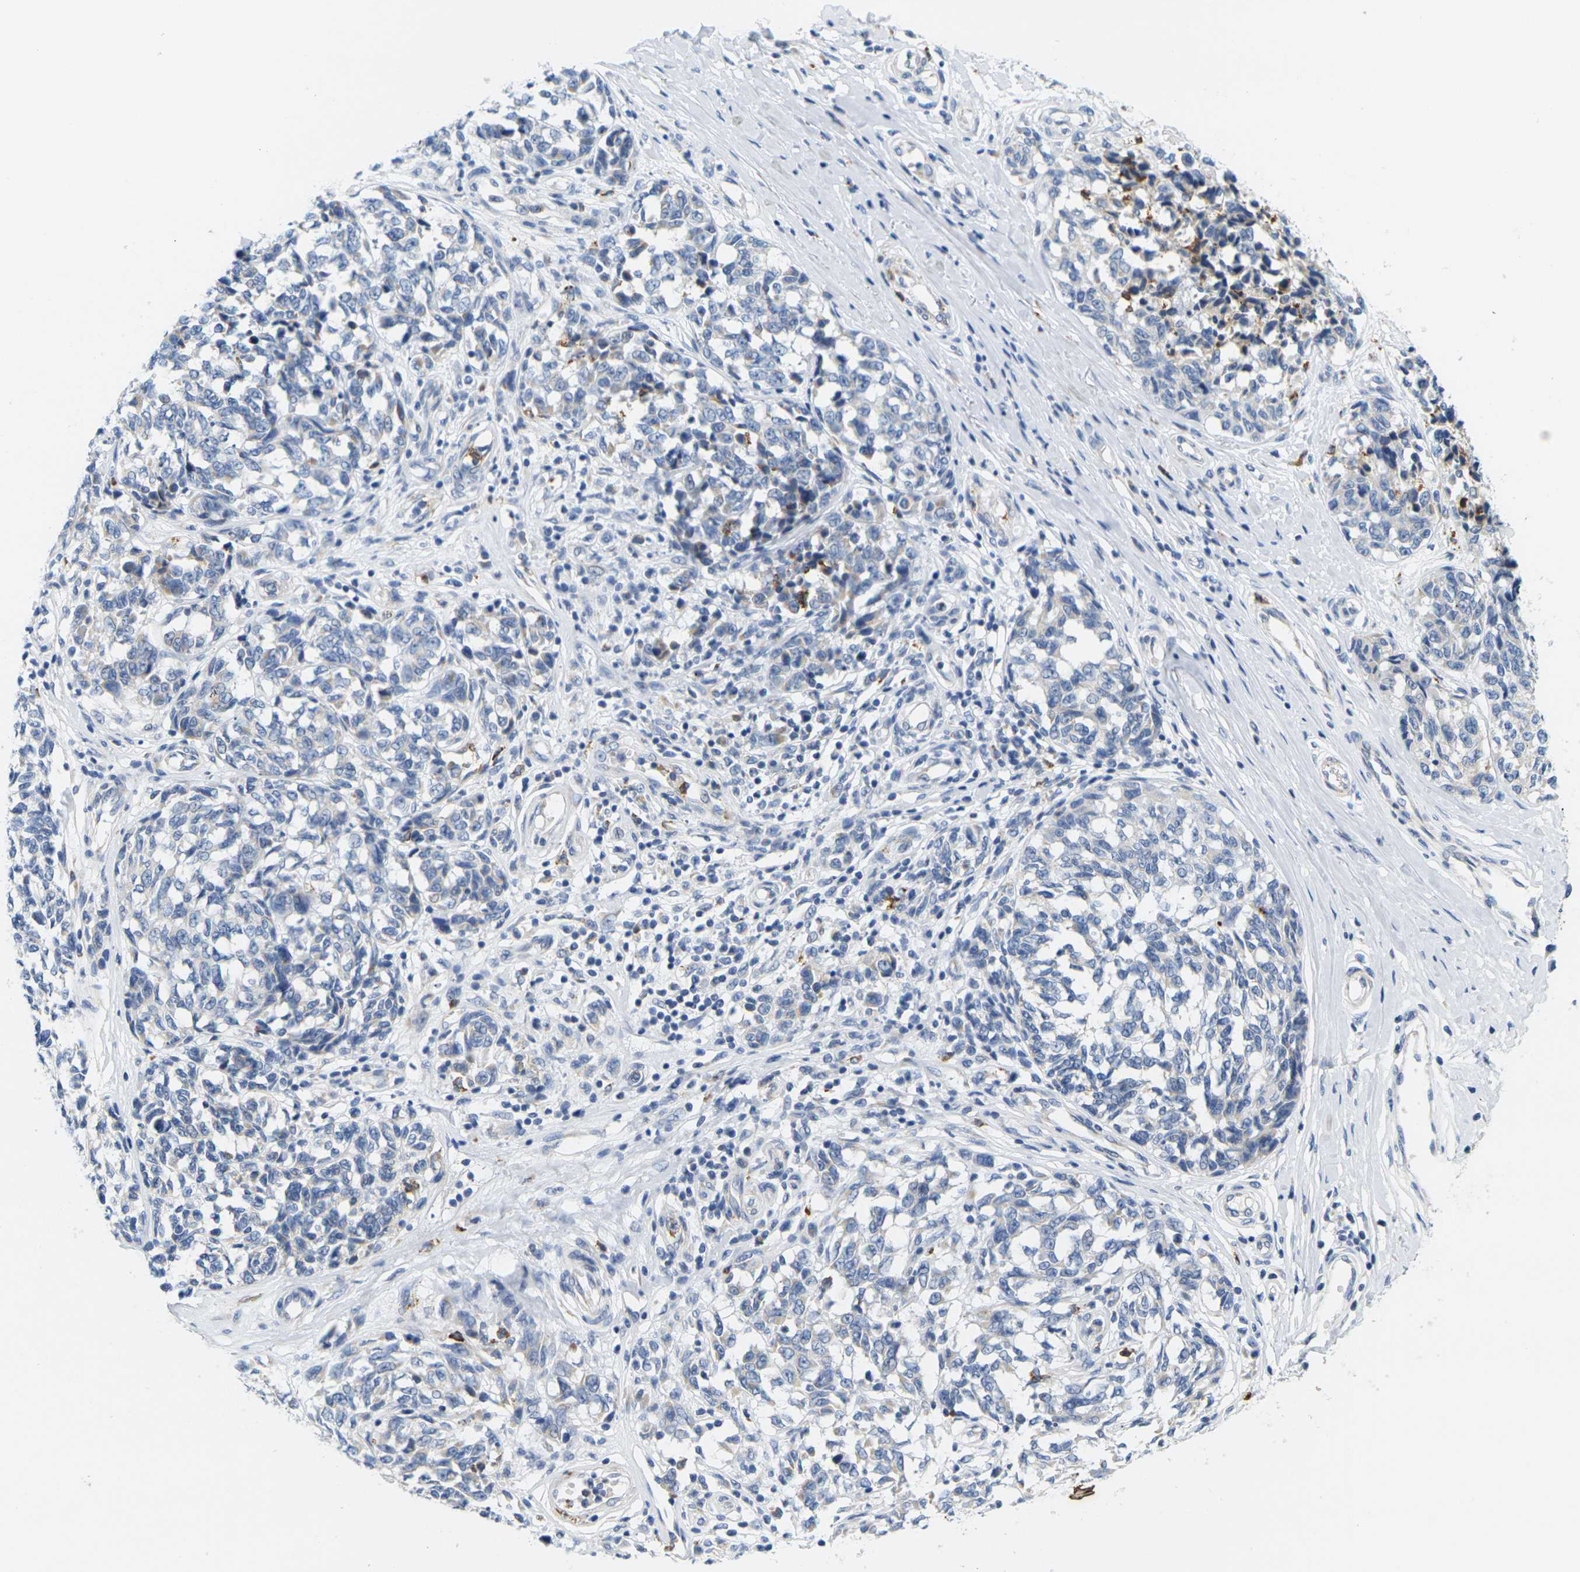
{"staining": {"intensity": "negative", "quantity": "none", "location": "none"}, "tissue": "melanoma", "cell_type": "Tumor cells", "image_type": "cancer", "snomed": [{"axis": "morphology", "description": "Malignant melanoma, NOS"}, {"axis": "topography", "description": "Skin"}], "caption": "The photomicrograph exhibits no staining of tumor cells in malignant melanoma.", "gene": "KLK5", "patient": {"sex": "female", "age": 64}}